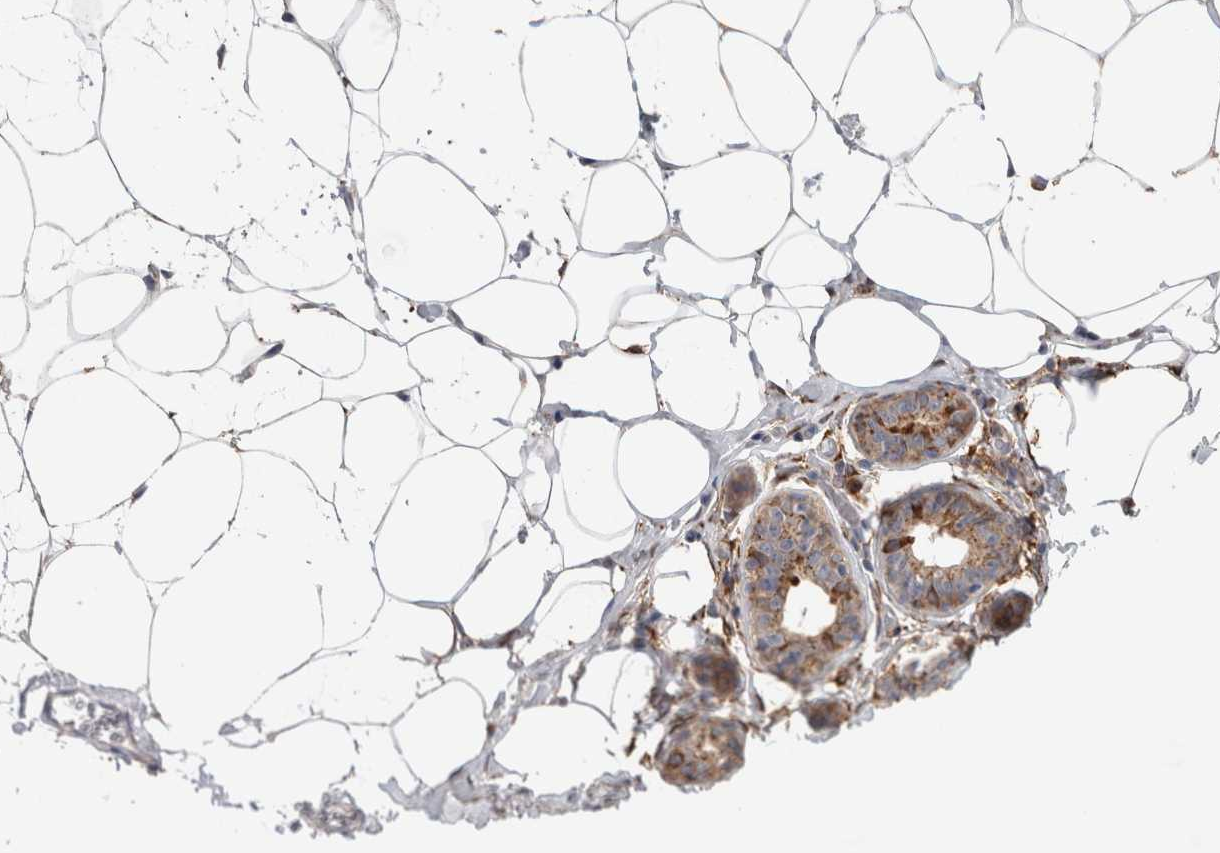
{"staining": {"intensity": "moderate", "quantity": ">75%", "location": "cytoplasmic/membranous"}, "tissue": "adipose tissue", "cell_type": "Adipocytes", "image_type": "normal", "snomed": [{"axis": "morphology", "description": "Normal tissue, NOS"}, {"axis": "morphology", "description": "Fibrosis, NOS"}, {"axis": "topography", "description": "Breast"}, {"axis": "topography", "description": "Adipose tissue"}], "caption": "Normal adipose tissue was stained to show a protein in brown. There is medium levels of moderate cytoplasmic/membranous positivity in about >75% of adipocytes. (IHC, brightfield microscopy, high magnification).", "gene": "P4HA1", "patient": {"sex": "female", "age": 39}}